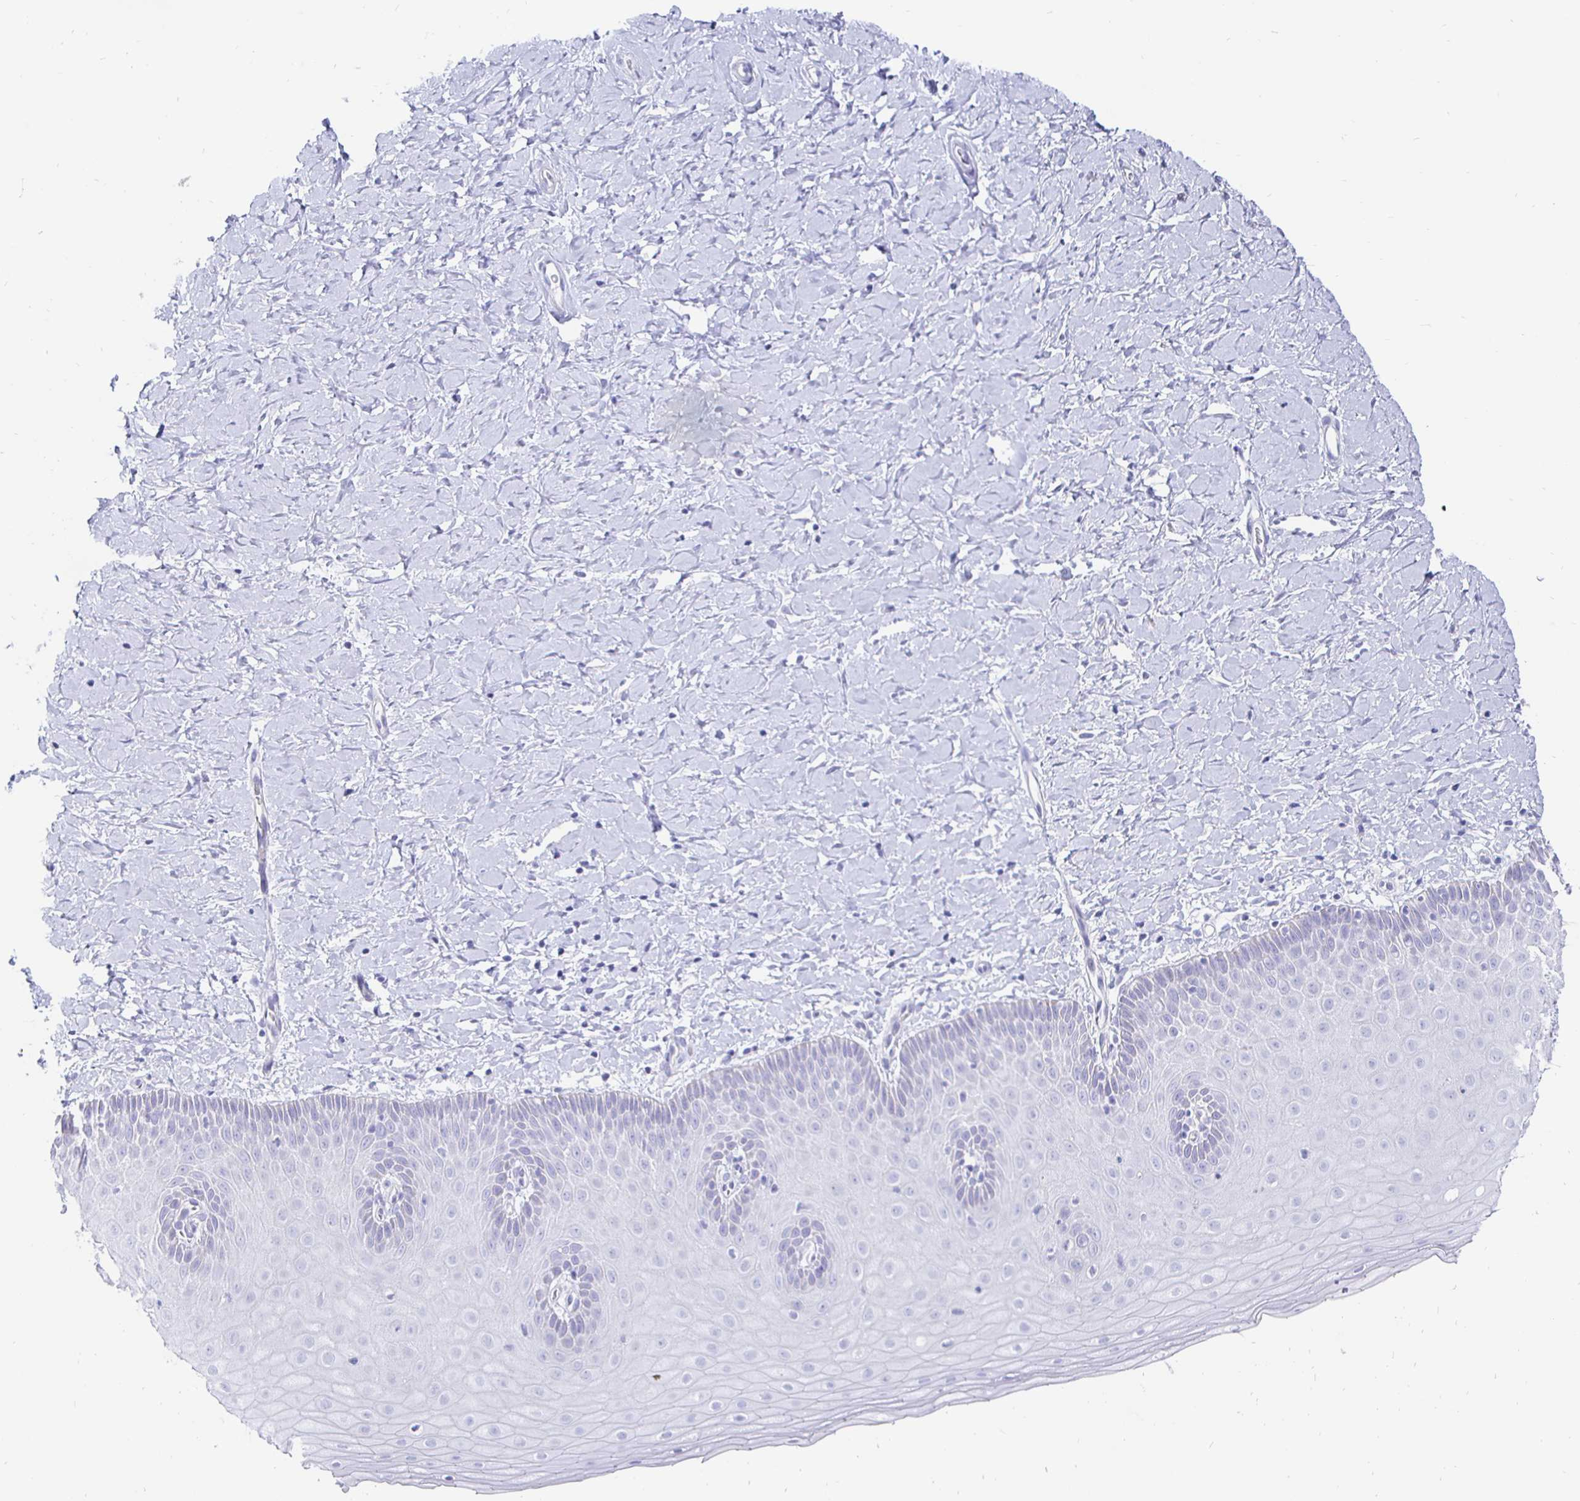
{"staining": {"intensity": "negative", "quantity": "none", "location": "none"}, "tissue": "cervix", "cell_type": "Glandular cells", "image_type": "normal", "snomed": [{"axis": "morphology", "description": "Normal tissue, NOS"}, {"axis": "topography", "description": "Cervix"}], "caption": "Histopathology image shows no significant protein expression in glandular cells of unremarkable cervix. (DAB immunohistochemistry visualized using brightfield microscopy, high magnification).", "gene": "CR2", "patient": {"sex": "female", "age": 37}}